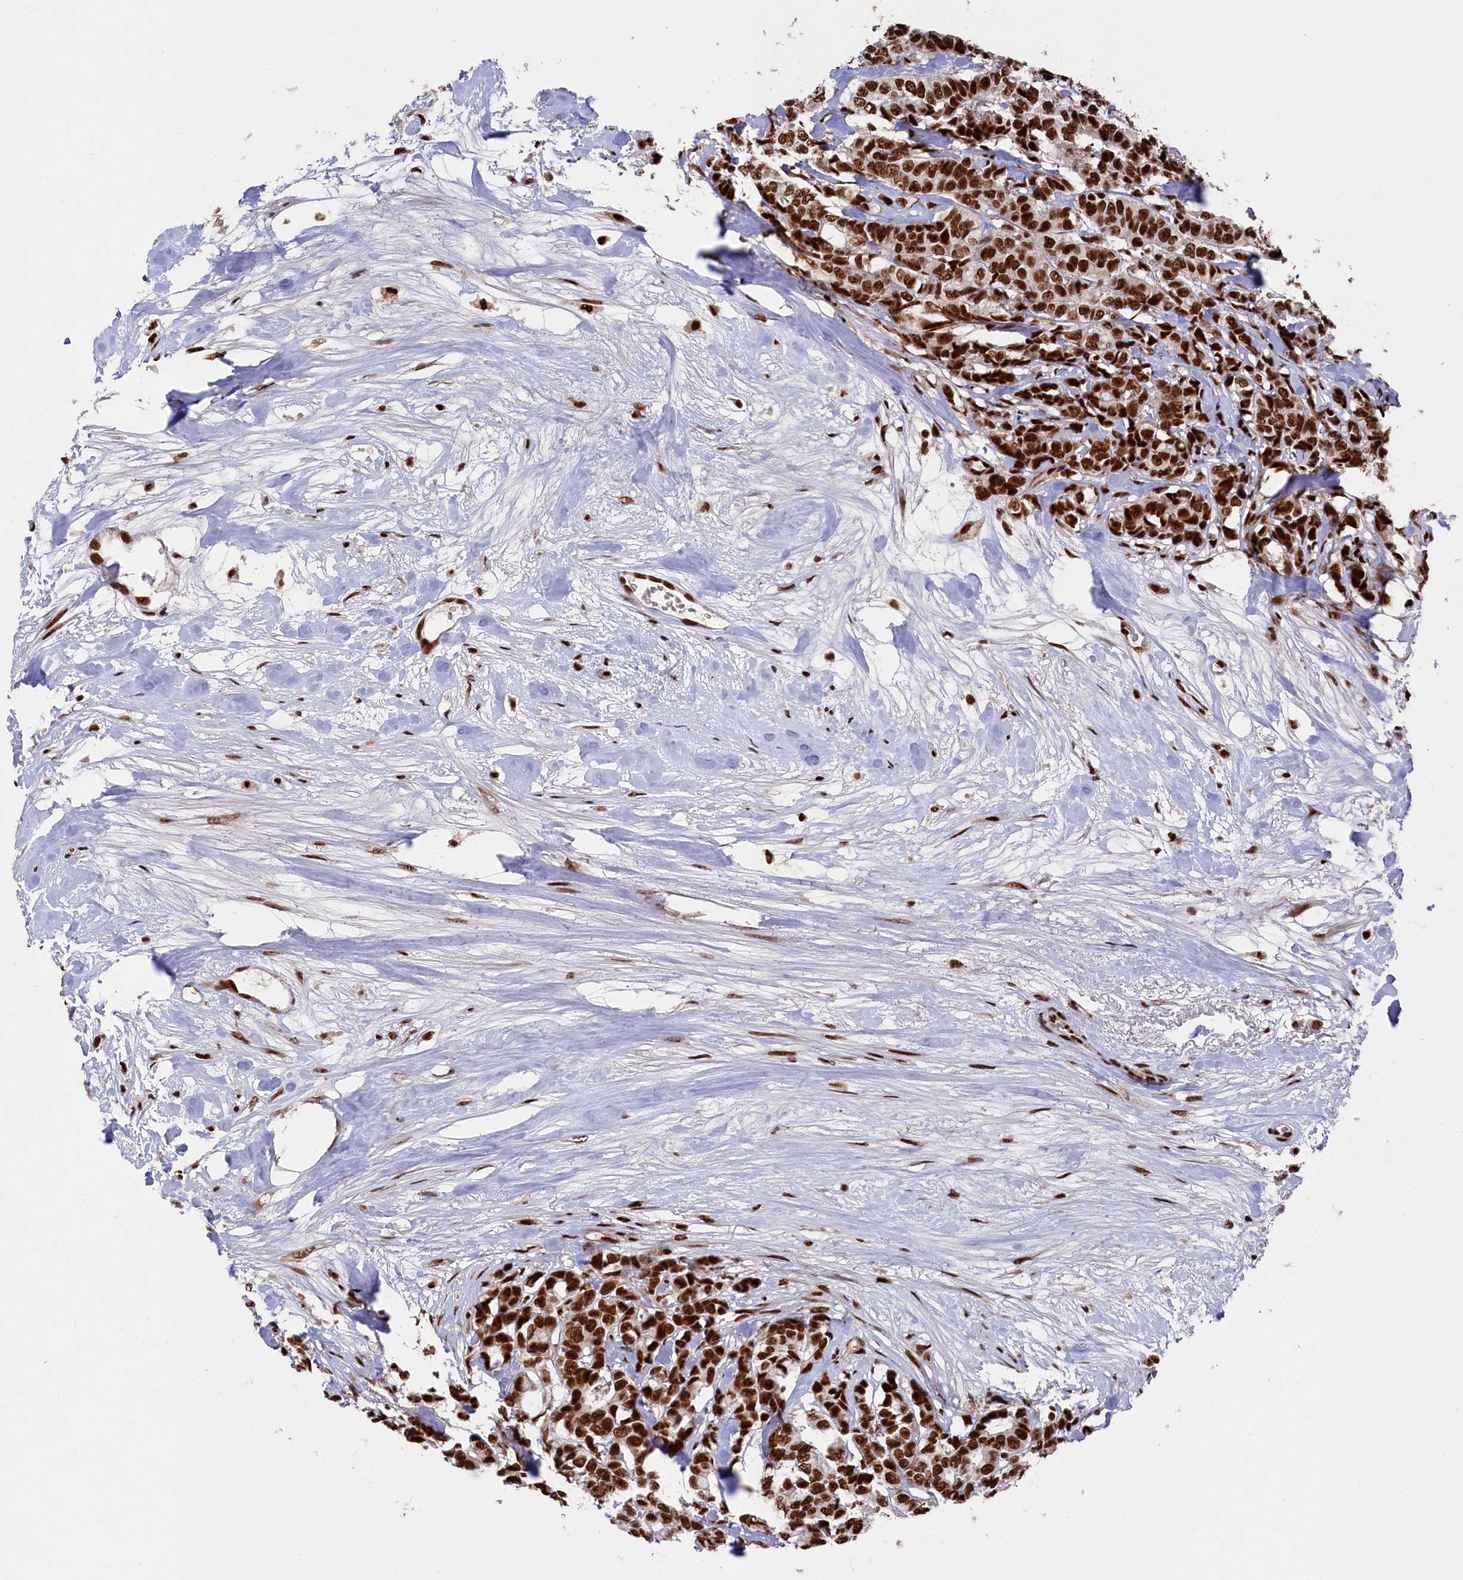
{"staining": {"intensity": "strong", "quantity": ">75%", "location": "nuclear"}, "tissue": "breast cancer", "cell_type": "Tumor cells", "image_type": "cancer", "snomed": [{"axis": "morphology", "description": "Duct carcinoma"}, {"axis": "topography", "description": "Breast"}], "caption": "Brown immunohistochemical staining in breast cancer (infiltrating ductal carcinoma) exhibits strong nuclear positivity in about >75% of tumor cells.", "gene": "PRPF31", "patient": {"sex": "female", "age": 87}}